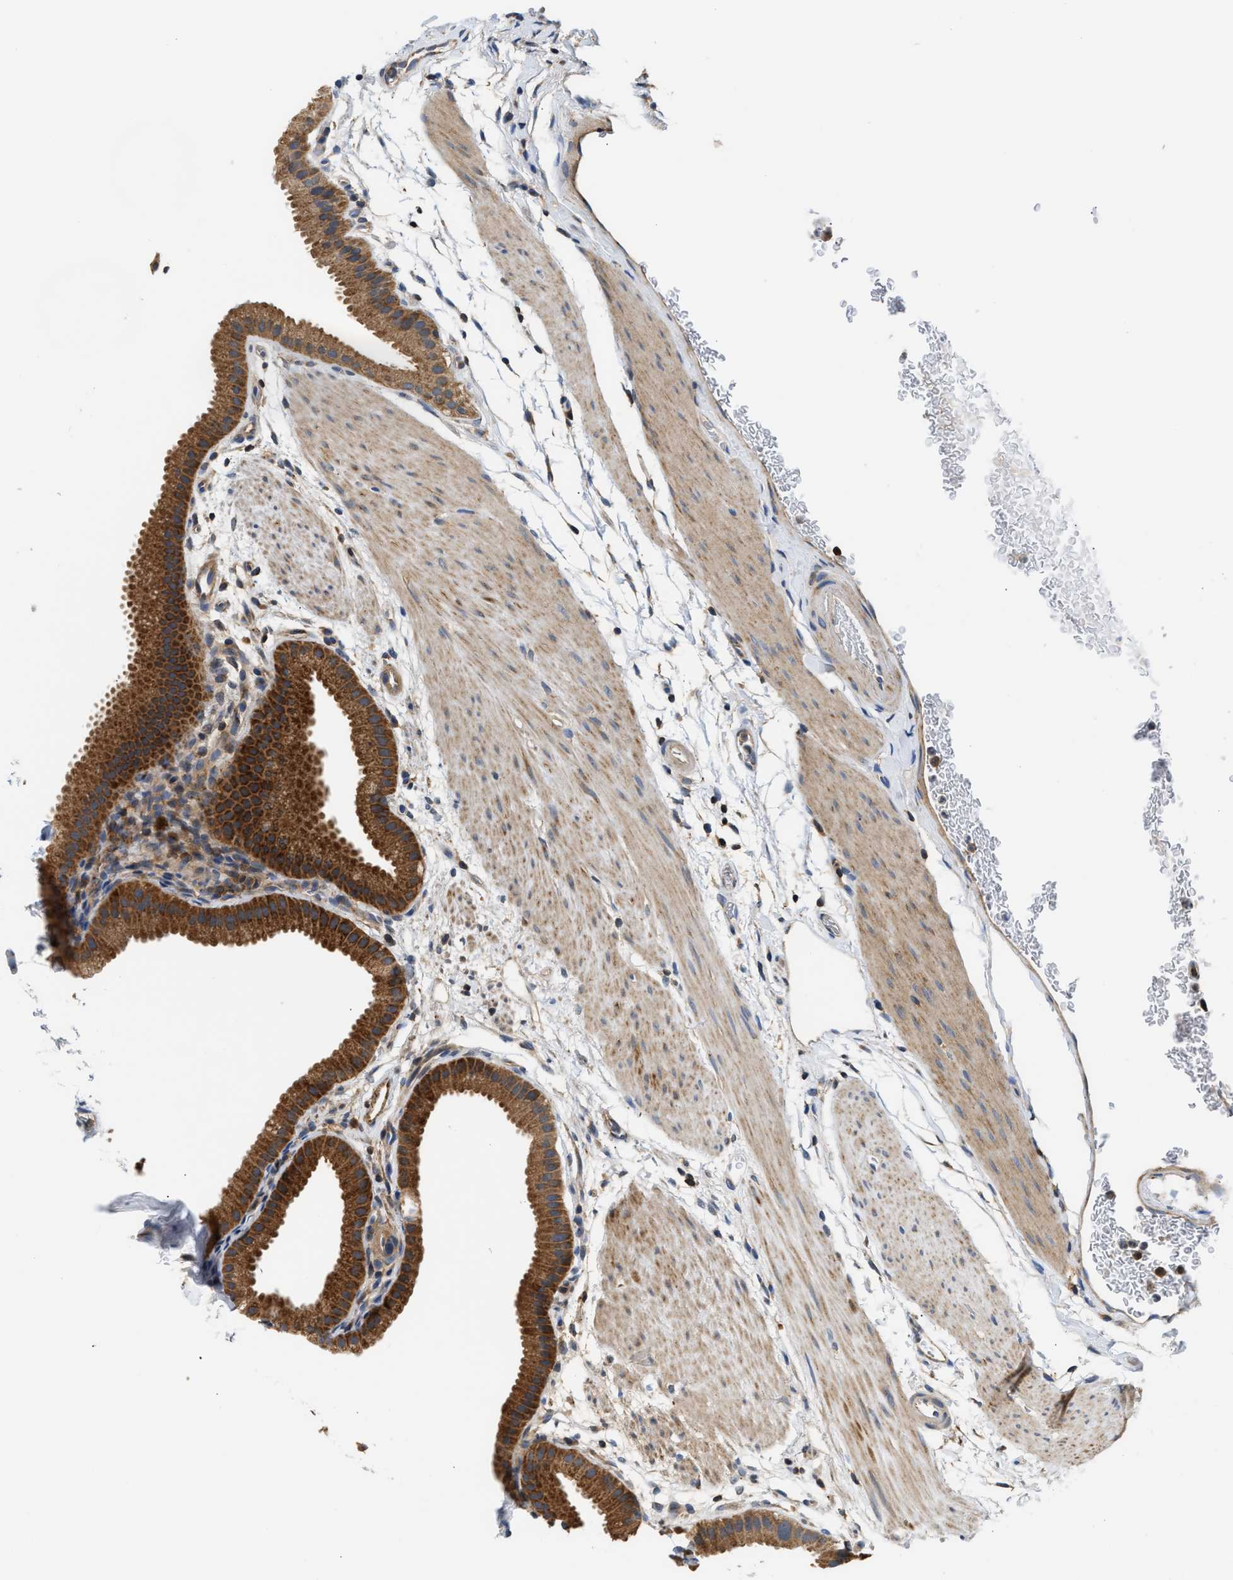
{"staining": {"intensity": "strong", "quantity": ">75%", "location": "cytoplasmic/membranous"}, "tissue": "gallbladder", "cell_type": "Glandular cells", "image_type": "normal", "snomed": [{"axis": "morphology", "description": "Normal tissue, NOS"}, {"axis": "topography", "description": "Gallbladder"}], "caption": "Benign gallbladder demonstrates strong cytoplasmic/membranous staining in approximately >75% of glandular cells.", "gene": "CCM2", "patient": {"sex": "female", "age": 64}}